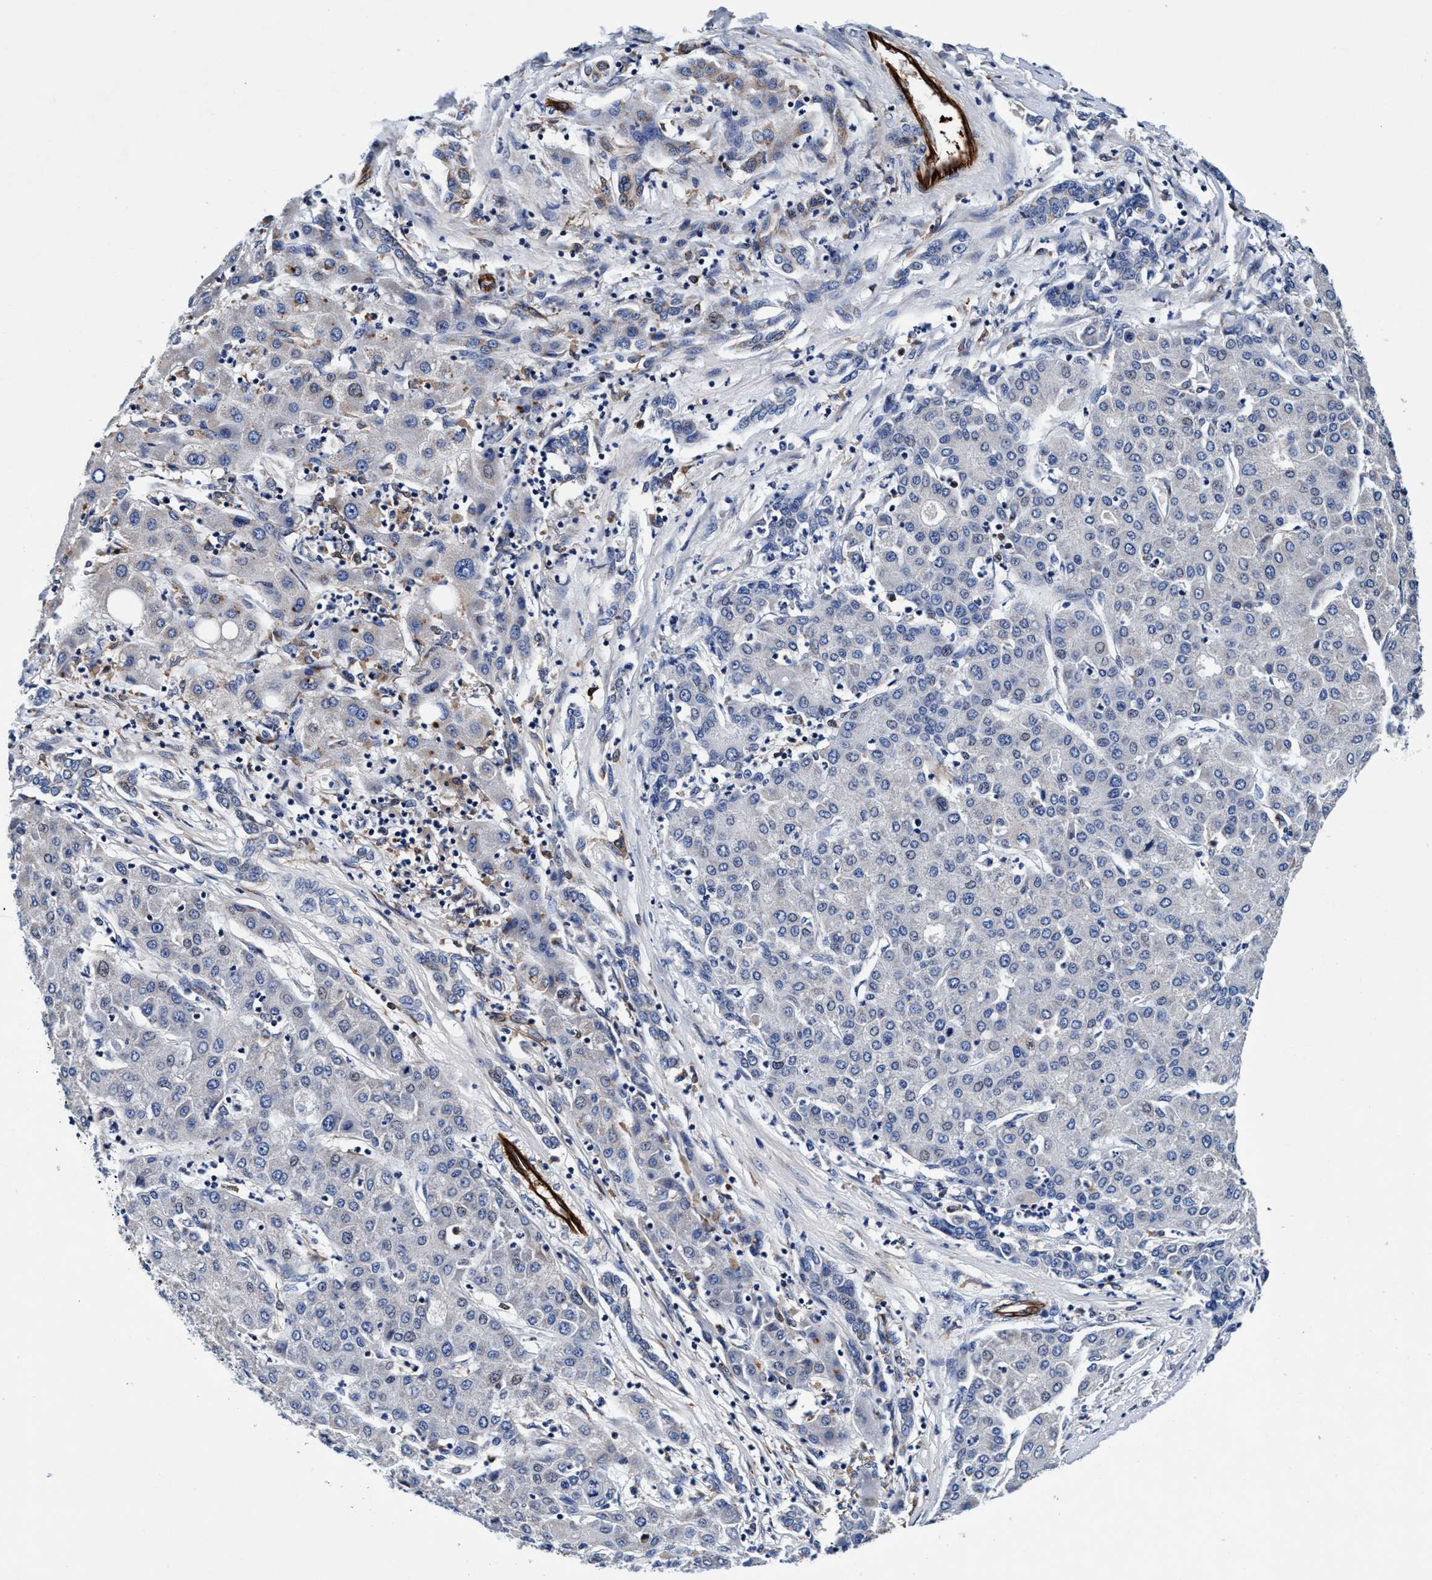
{"staining": {"intensity": "negative", "quantity": "none", "location": "none"}, "tissue": "liver cancer", "cell_type": "Tumor cells", "image_type": "cancer", "snomed": [{"axis": "morphology", "description": "Carcinoma, Hepatocellular, NOS"}, {"axis": "topography", "description": "Liver"}], "caption": "IHC histopathology image of neoplastic tissue: liver cancer (hepatocellular carcinoma) stained with DAB (3,3'-diaminobenzidine) shows no significant protein expression in tumor cells.", "gene": "UBALD2", "patient": {"sex": "male", "age": 65}}